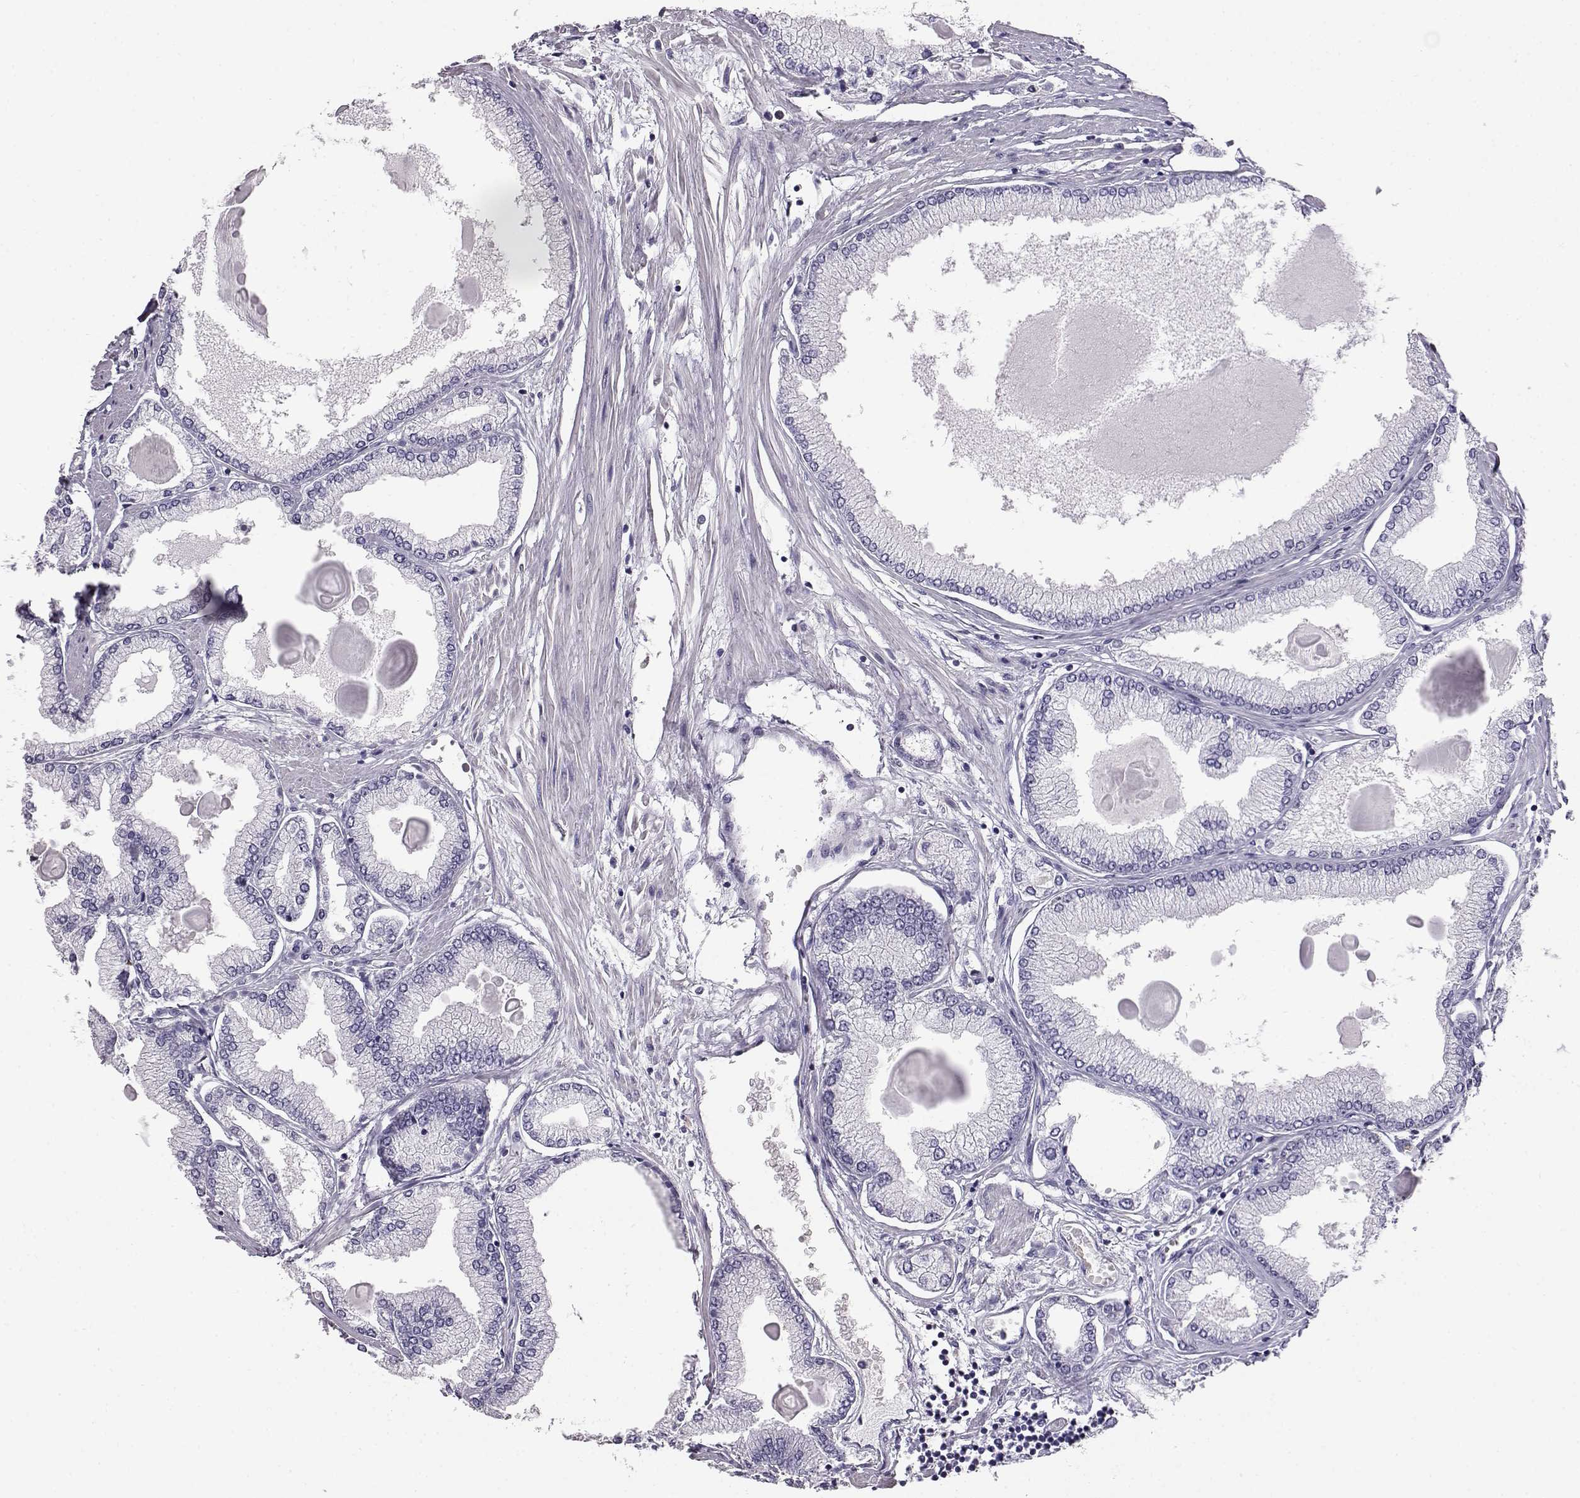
{"staining": {"intensity": "negative", "quantity": "none", "location": "none"}, "tissue": "prostate cancer", "cell_type": "Tumor cells", "image_type": "cancer", "snomed": [{"axis": "morphology", "description": "Adenocarcinoma, High grade"}, {"axis": "topography", "description": "Prostate"}], "caption": "Immunohistochemistry (IHC) micrograph of neoplastic tissue: adenocarcinoma (high-grade) (prostate) stained with DAB displays no significant protein staining in tumor cells.", "gene": "AKR1B1", "patient": {"sex": "male", "age": 68}}